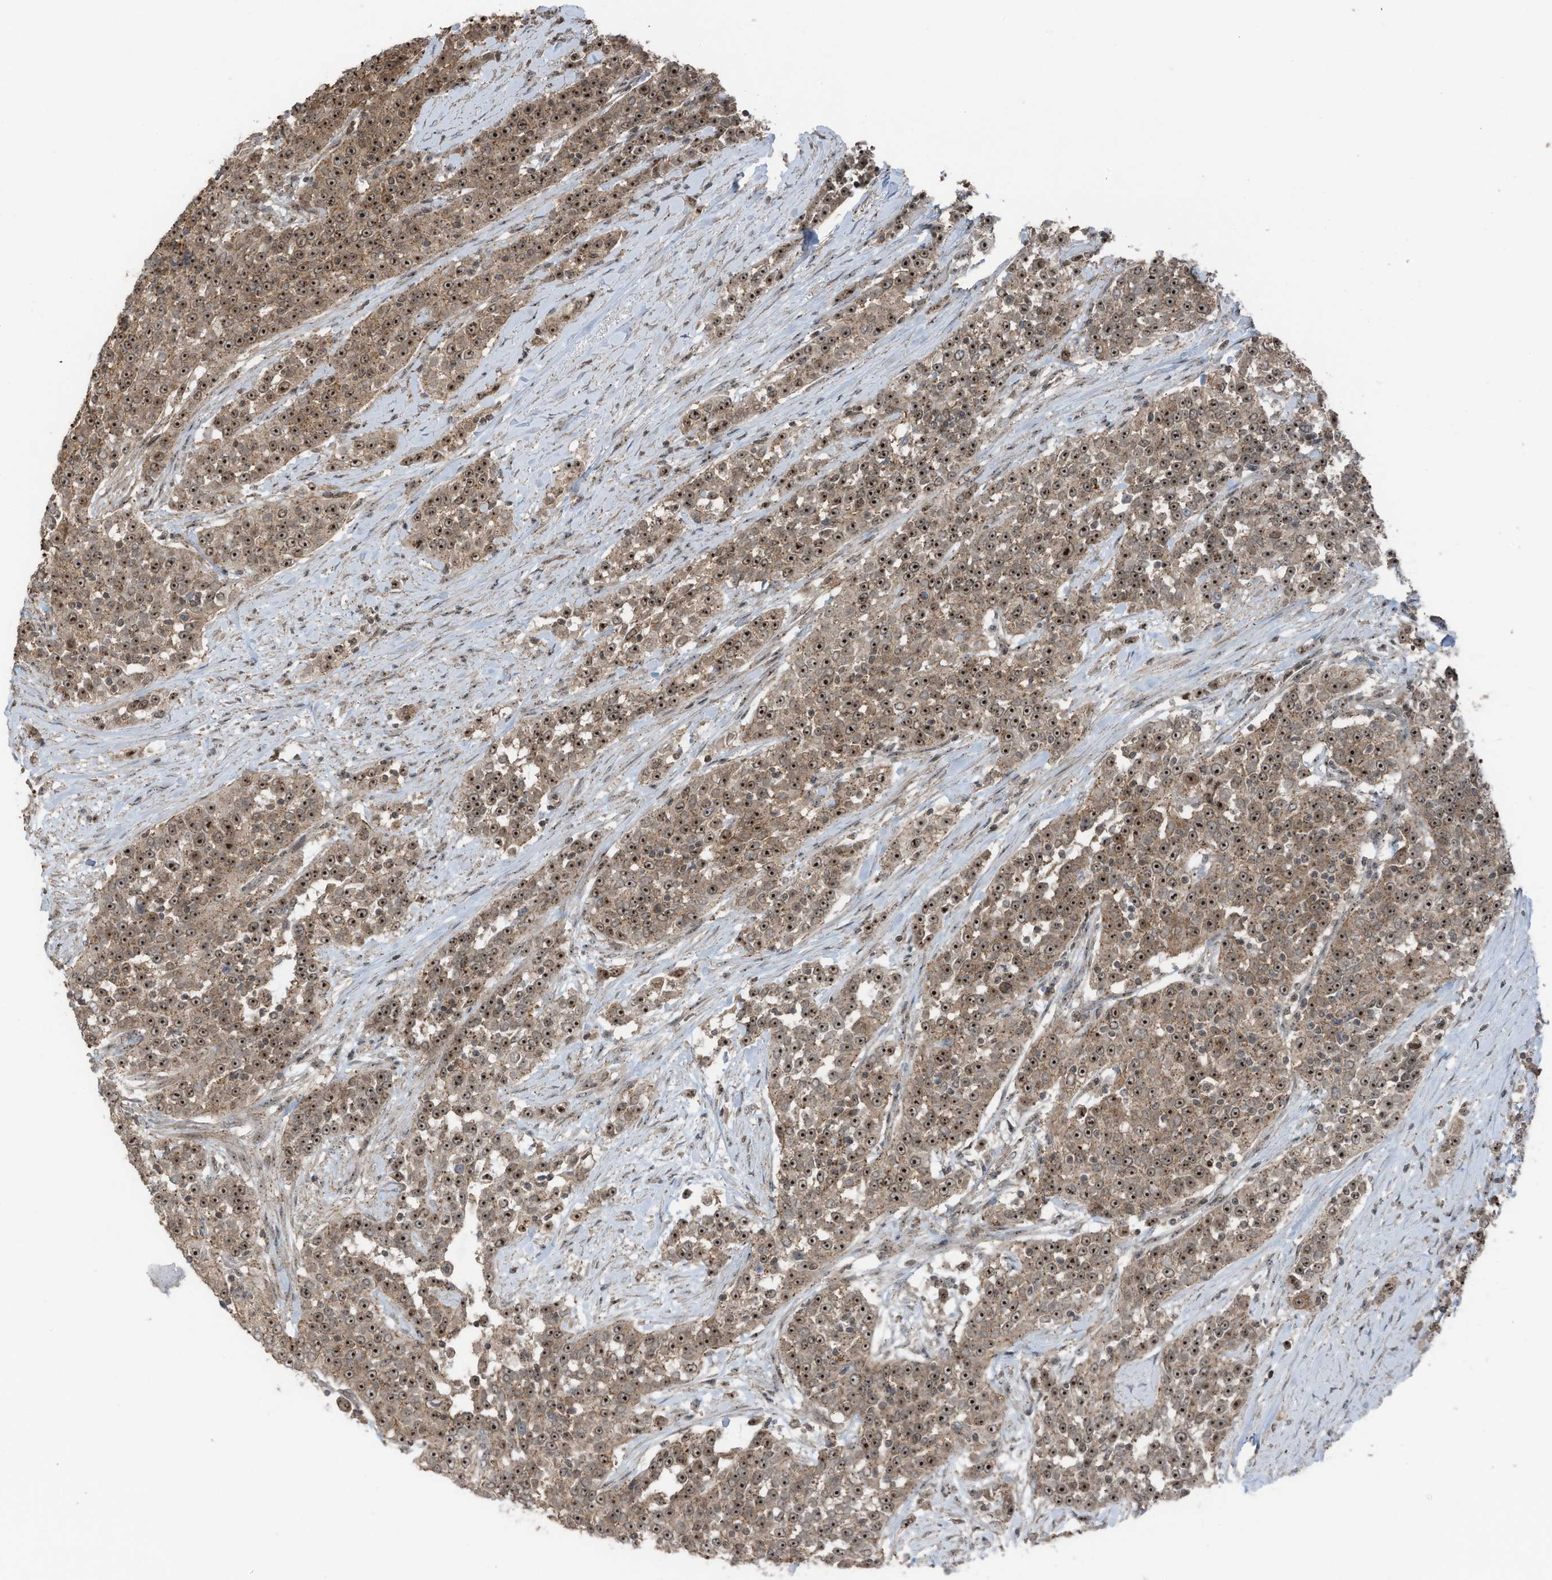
{"staining": {"intensity": "strong", "quantity": ">75%", "location": "cytoplasmic/membranous,nuclear"}, "tissue": "urothelial cancer", "cell_type": "Tumor cells", "image_type": "cancer", "snomed": [{"axis": "morphology", "description": "Urothelial carcinoma, High grade"}, {"axis": "topography", "description": "Urinary bladder"}], "caption": "Urothelial cancer stained with DAB immunohistochemistry (IHC) displays high levels of strong cytoplasmic/membranous and nuclear staining in about >75% of tumor cells. The protein is shown in brown color, while the nuclei are stained blue.", "gene": "UTP3", "patient": {"sex": "female", "age": 80}}